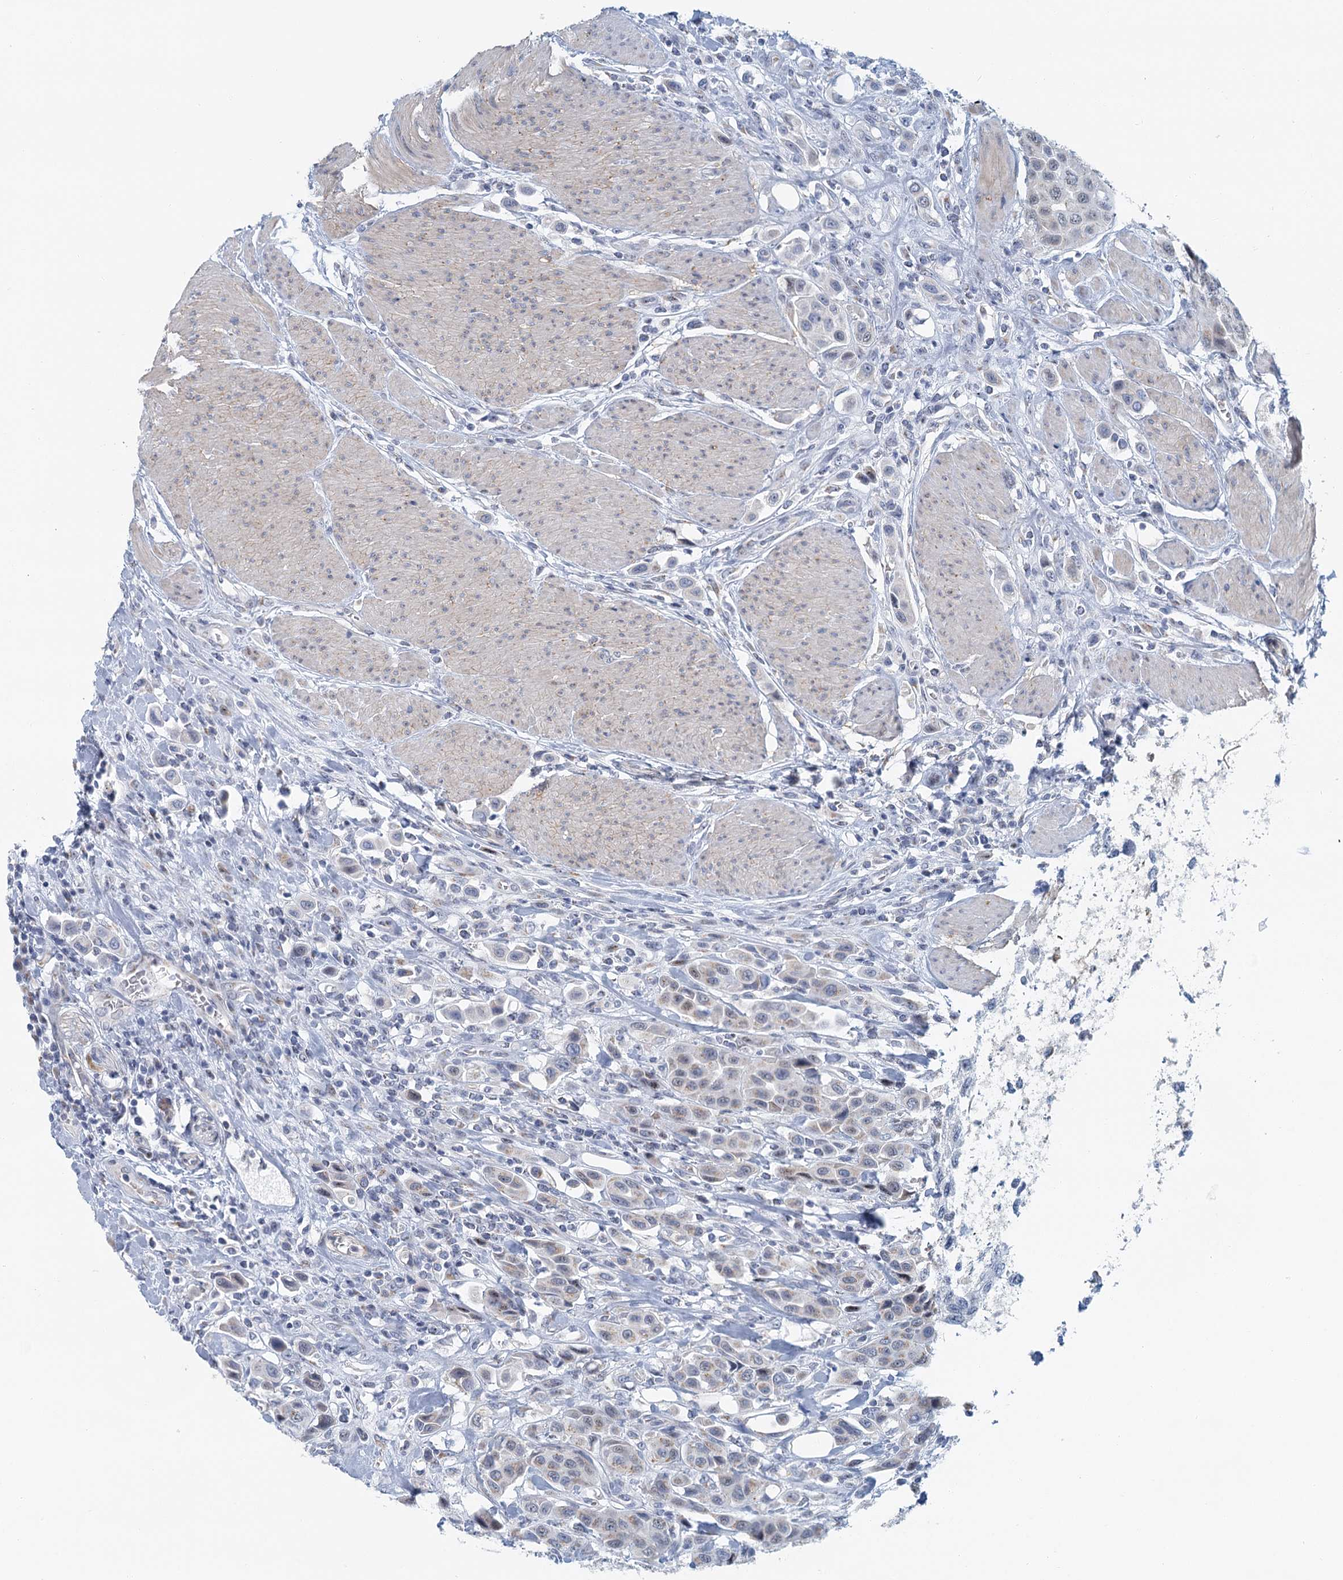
{"staining": {"intensity": "negative", "quantity": "none", "location": "none"}, "tissue": "urothelial cancer", "cell_type": "Tumor cells", "image_type": "cancer", "snomed": [{"axis": "morphology", "description": "Urothelial carcinoma, High grade"}, {"axis": "topography", "description": "Urinary bladder"}], "caption": "Image shows no protein expression in tumor cells of high-grade urothelial carcinoma tissue.", "gene": "ZNF527", "patient": {"sex": "male", "age": 50}}